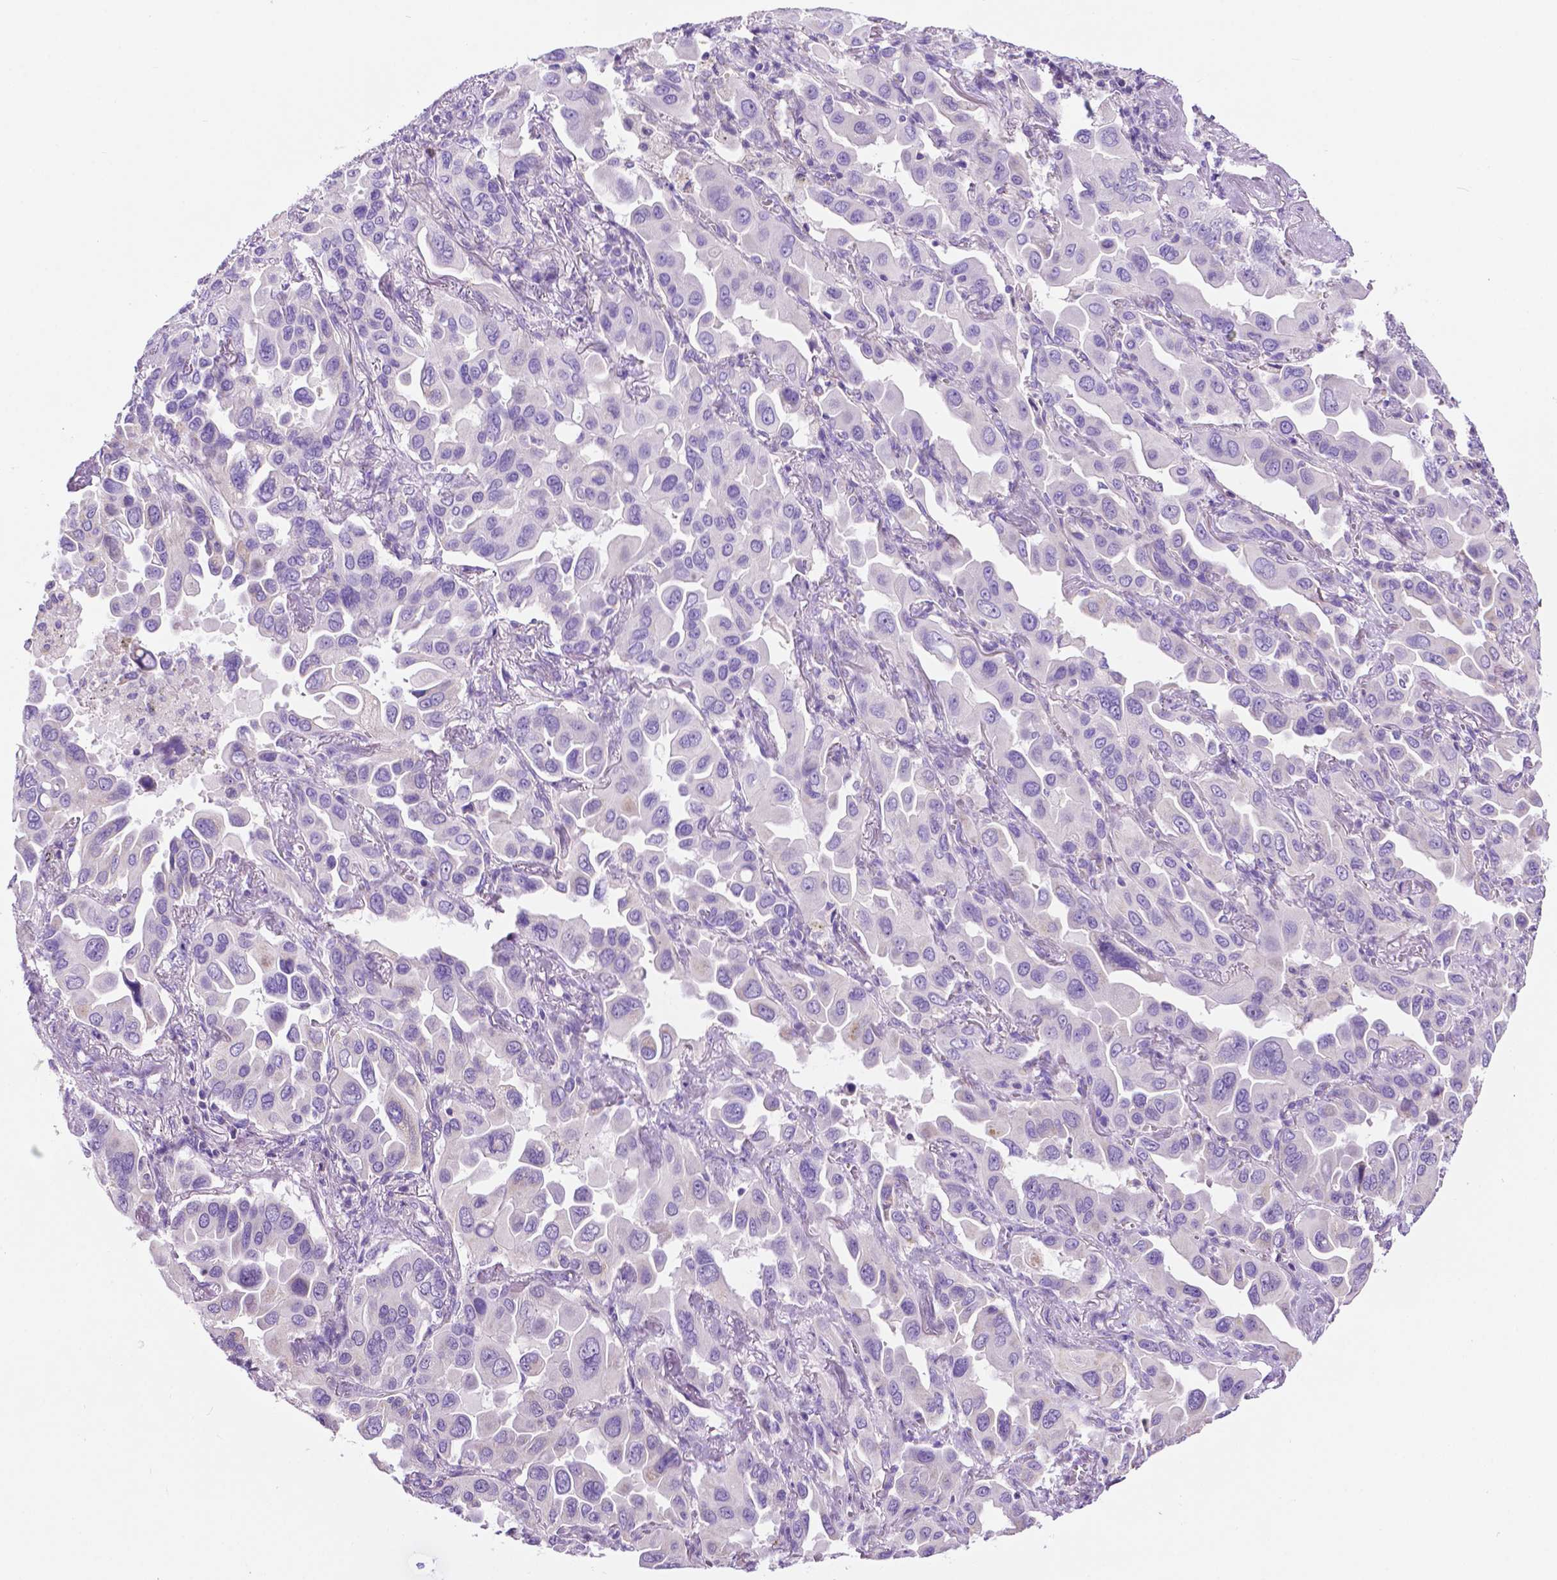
{"staining": {"intensity": "negative", "quantity": "none", "location": "none"}, "tissue": "lung cancer", "cell_type": "Tumor cells", "image_type": "cancer", "snomed": [{"axis": "morphology", "description": "Adenocarcinoma, NOS"}, {"axis": "topography", "description": "Lung"}], "caption": "Tumor cells show no significant protein expression in lung adenocarcinoma. The staining was performed using DAB (3,3'-diaminobenzidine) to visualize the protein expression in brown, while the nuclei were stained in blue with hematoxylin (Magnification: 20x).", "gene": "PHYHIP", "patient": {"sex": "male", "age": 64}}